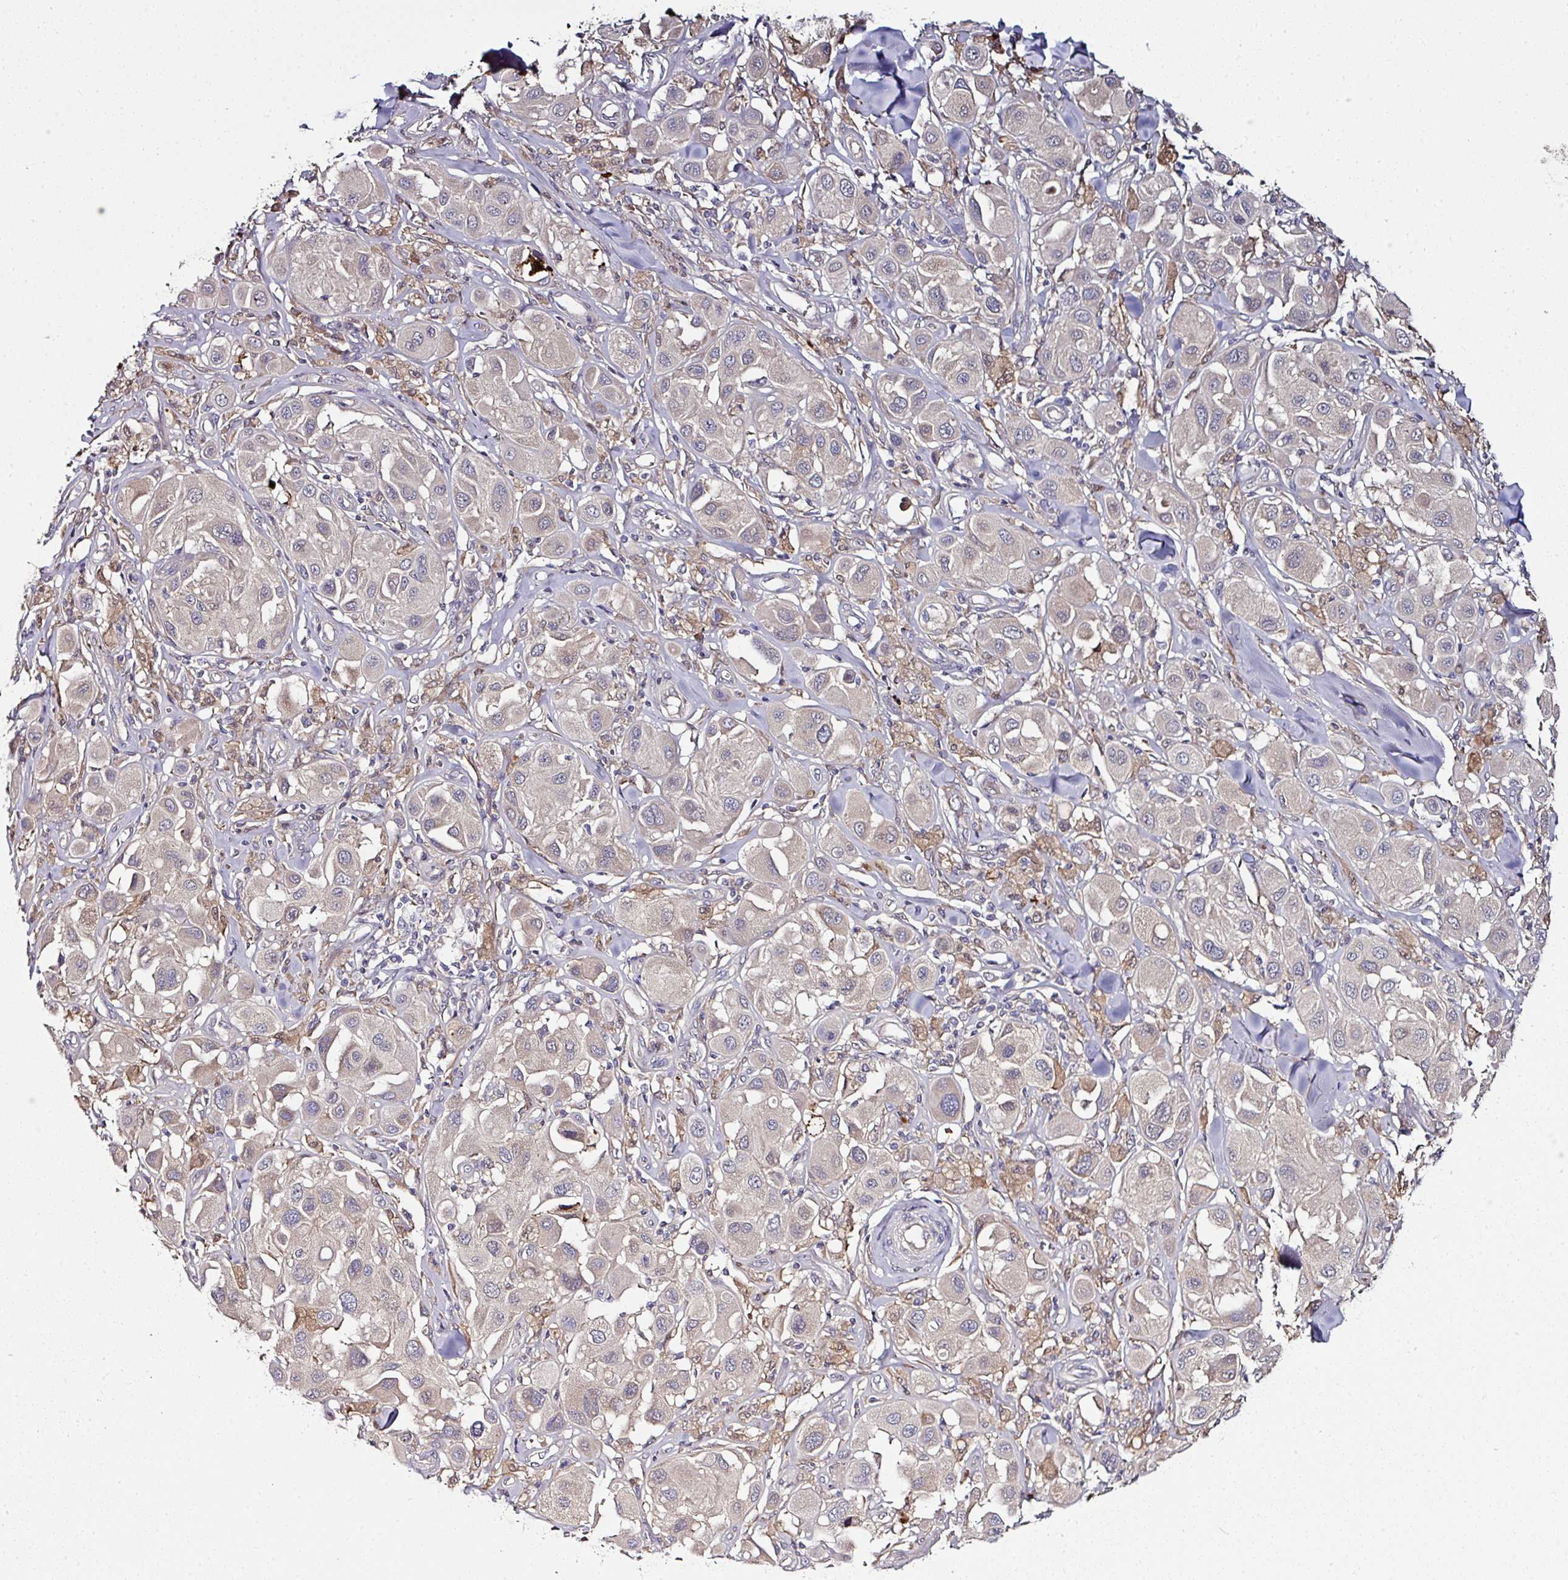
{"staining": {"intensity": "weak", "quantity": "<25%", "location": "cytoplasmic/membranous"}, "tissue": "melanoma", "cell_type": "Tumor cells", "image_type": "cancer", "snomed": [{"axis": "morphology", "description": "Malignant melanoma, Metastatic site"}, {"axis": "topography", "description": "Skin"}], "caption": "Melanoma was stained to show a protein in brown. There is no significant staining in tumor cells.", "gene": "CTDSP2", "patient": {"sex": "male", "age": 41}}